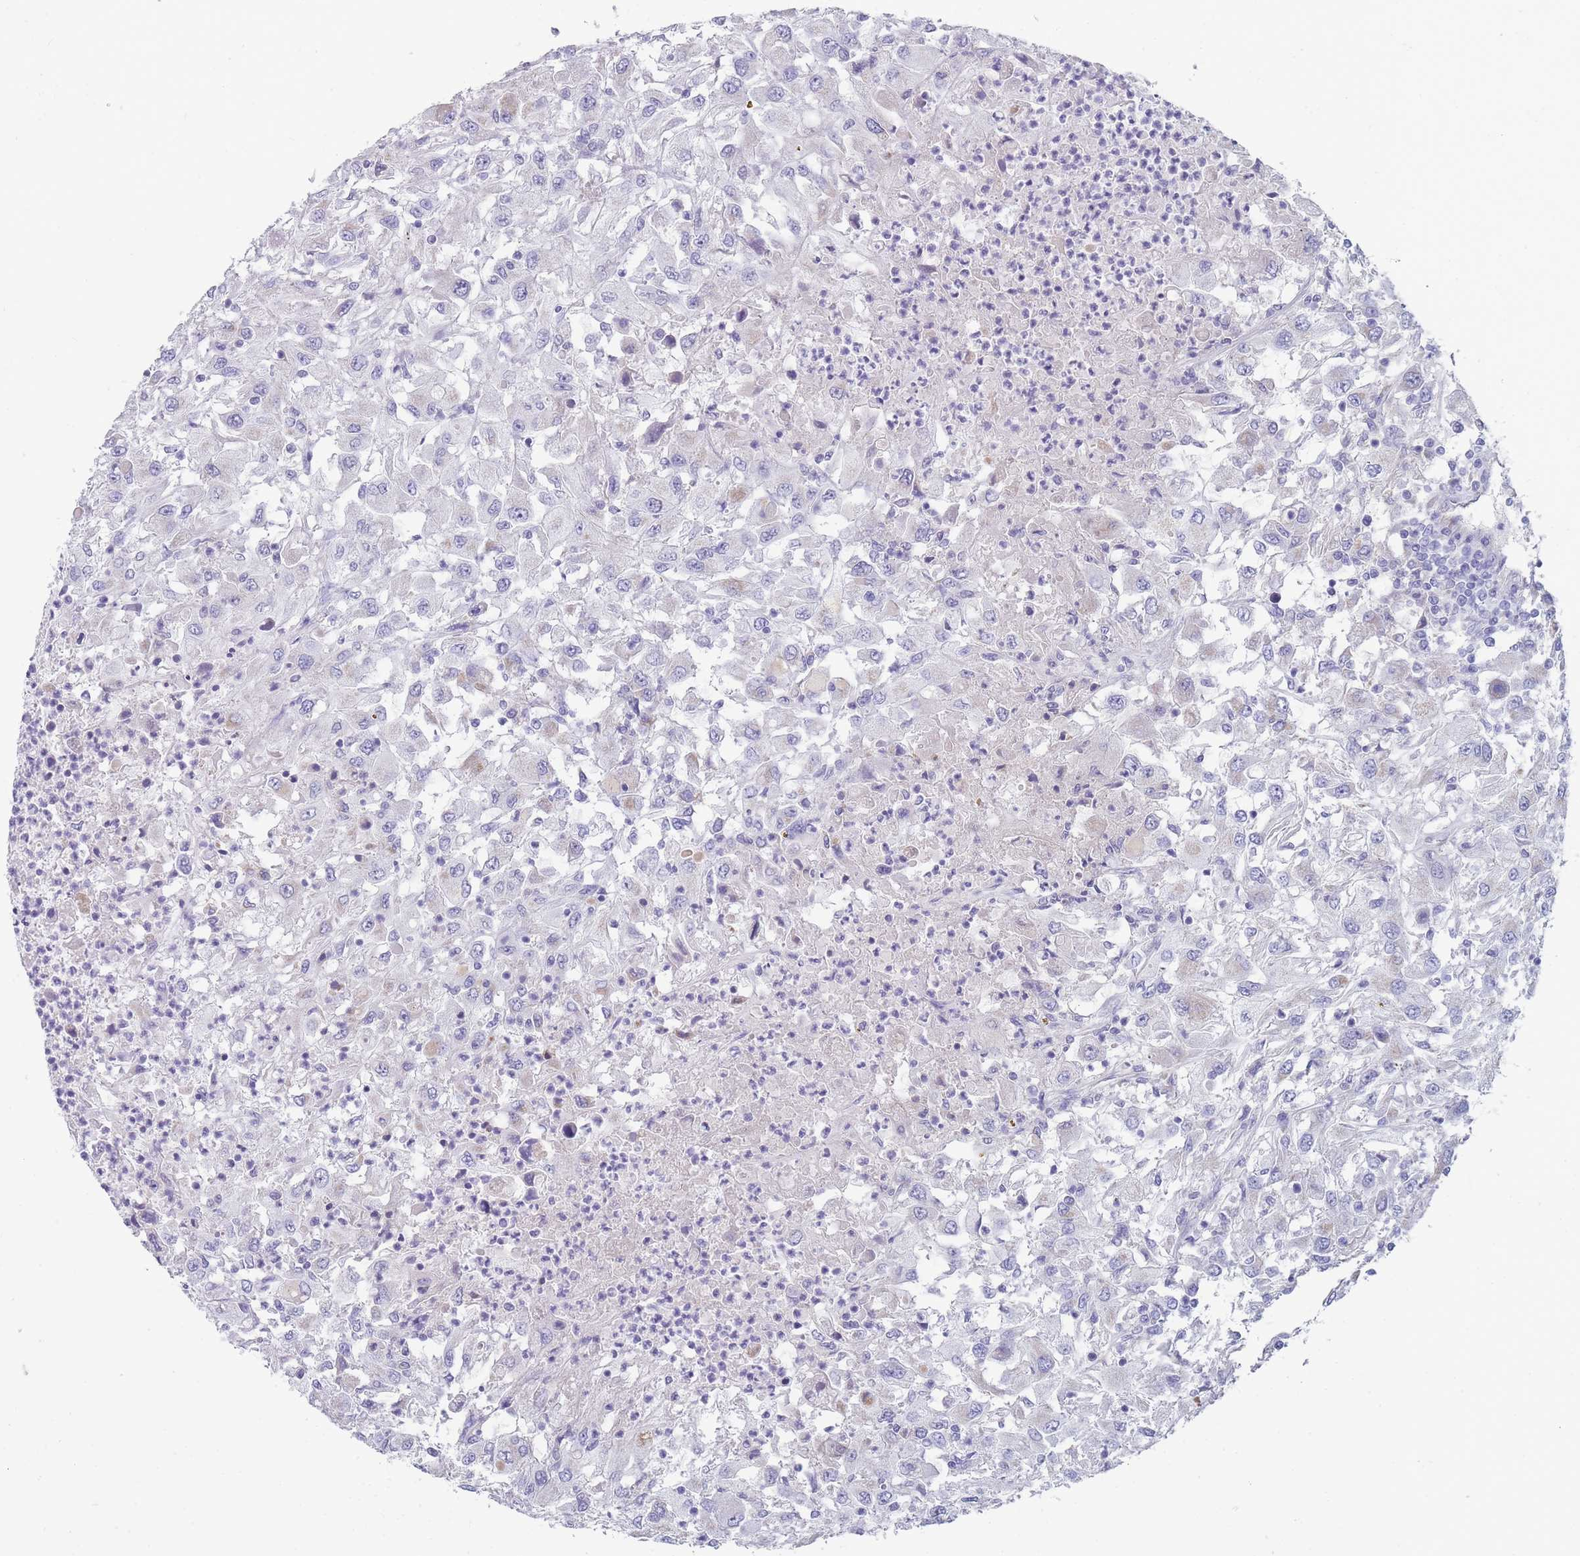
{"staining": {"intensity": "negative", "quantity": "none", "location": "none"}, "tissue": "renal cancer", "cell_type": "Tumor cells", "image_type": "cancer", "snomed": [{"axis": "morphology", "description": "Adenocarcinoma, NOS"}, {"axis": "topography", "description": "Kidney"}], "caption": "There is no significant expression in tumor cells of renal adenocarcinoma.", "gene": "MRPS14", "patient": {"sex": "female", "age": 67}}